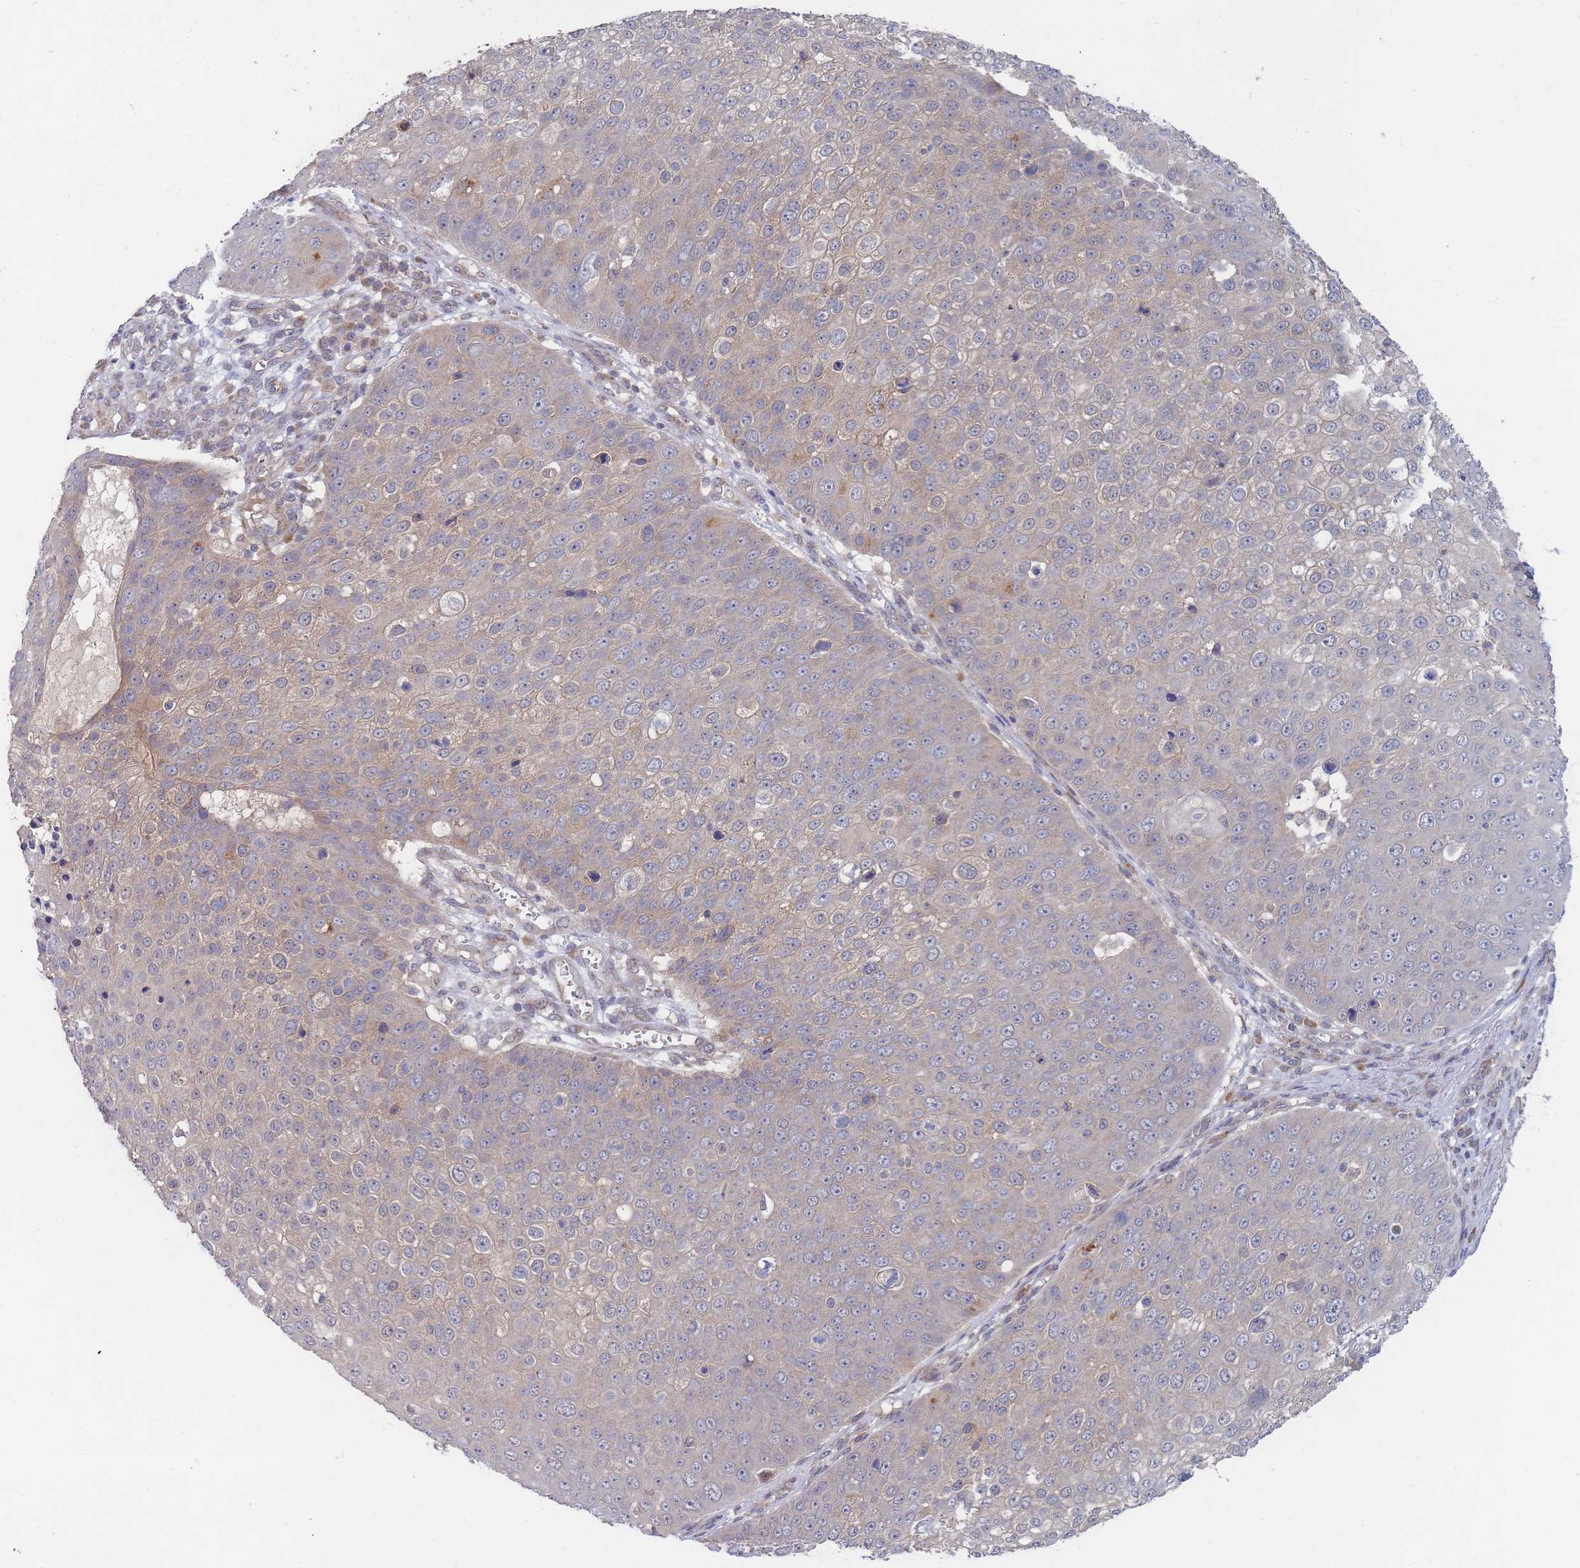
{"staining": {"intensity": "weak", "quantity": "25%-75%", "location": "cytoplasmic/membranous"}, "tissue": "skin cancer", "cell_type": "Tumor cells", "image_type": "cancer", "snomed": [{"axis": "morphology", "description": "Squamous cell carcinoma, NOS"}, {"axis": "topography", "description": "Skin"}], "caption": "Protein expression analysis of human squamous cell carcinoma (skin) reveals weak cytoplasmic/membranous expression in approximately 25%-75% of tumor cells.", "gene": "SLC35F5", "patient": {"sex": "male", "age": 71}}